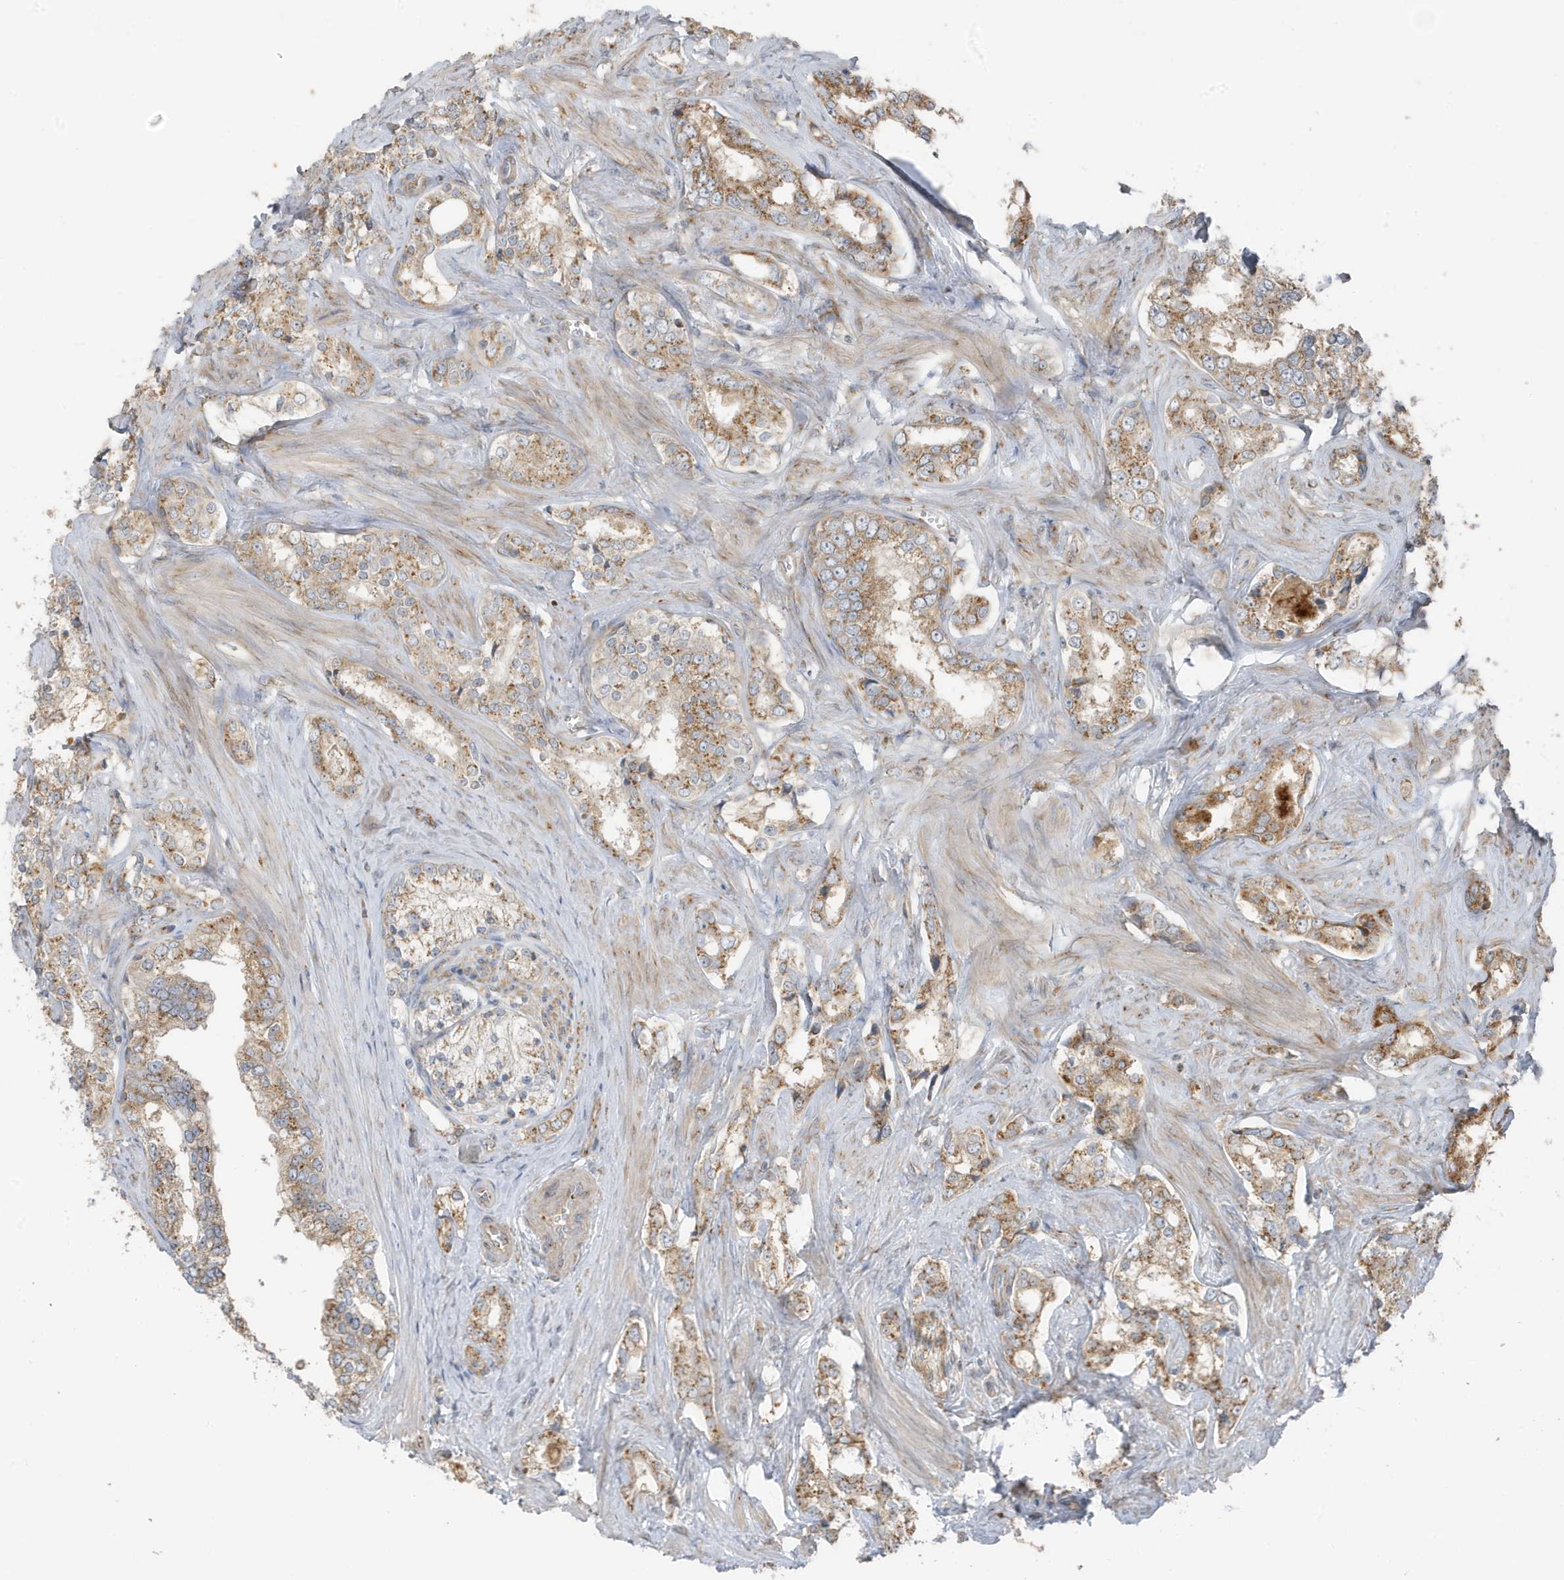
{"staining": {"intensity": "moderate", "quantity": ">75%", "location": "cytoplasmic/membranous"}, "tissue": "prostate cancer", "cell_type": "Tumor cells", "image_type": "cancer", "snomed": [{"axis": "morphology", "description": "Adenocarcinoma, High grade"}, {"axis": "topography", "description": "Prostate"}], "caption": "Moderate cytoplasmic/membranous protein expression is seen in approximately >75% of tumor cells in prostate cancer (high-grade adenocarcinoma).", "gene": "GOLGA4", "patient": {"sex": "male", "age": 66}}